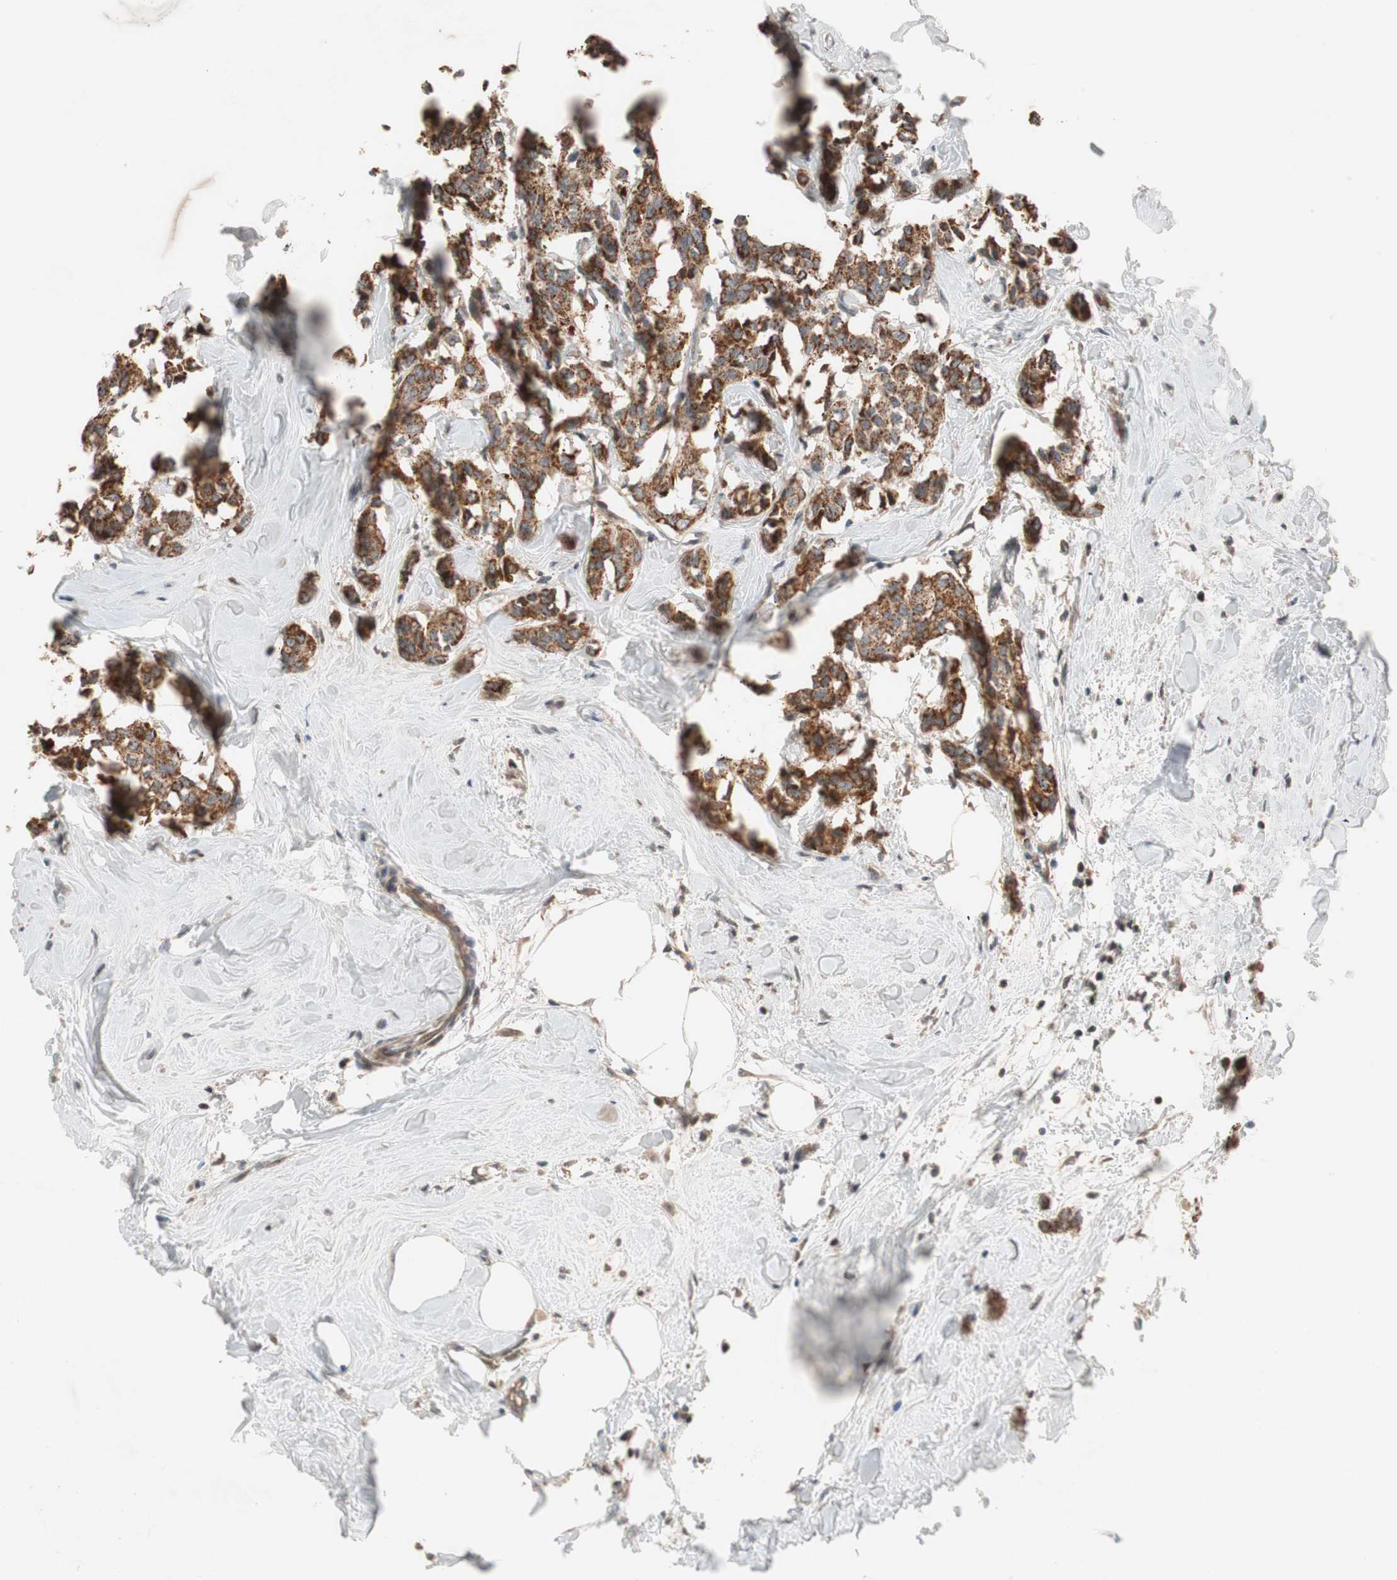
{"staining": {"intensity": "strong", "quantity": ">75%", "location": "cytoplasmic/membranous"}, "tissue": "breast cancer", "cell_type": "Tumor cells", "image_type": "cancer", "snomed": [{"axis": "morphology", "description": "Duct carcinoma"}, {"axis": "topography", "description": "Breast"}], "caption": "DAB (3,3'-diaminobenzidine) immunohistochemical staining of human breast cancer (infiltrating ductal carcinoma) shows strong cytoplasmic/membranous protein expression in about >75% of tumor cells.", "gene": "NF2", "patient": {"sex": "female", "age": 84}}